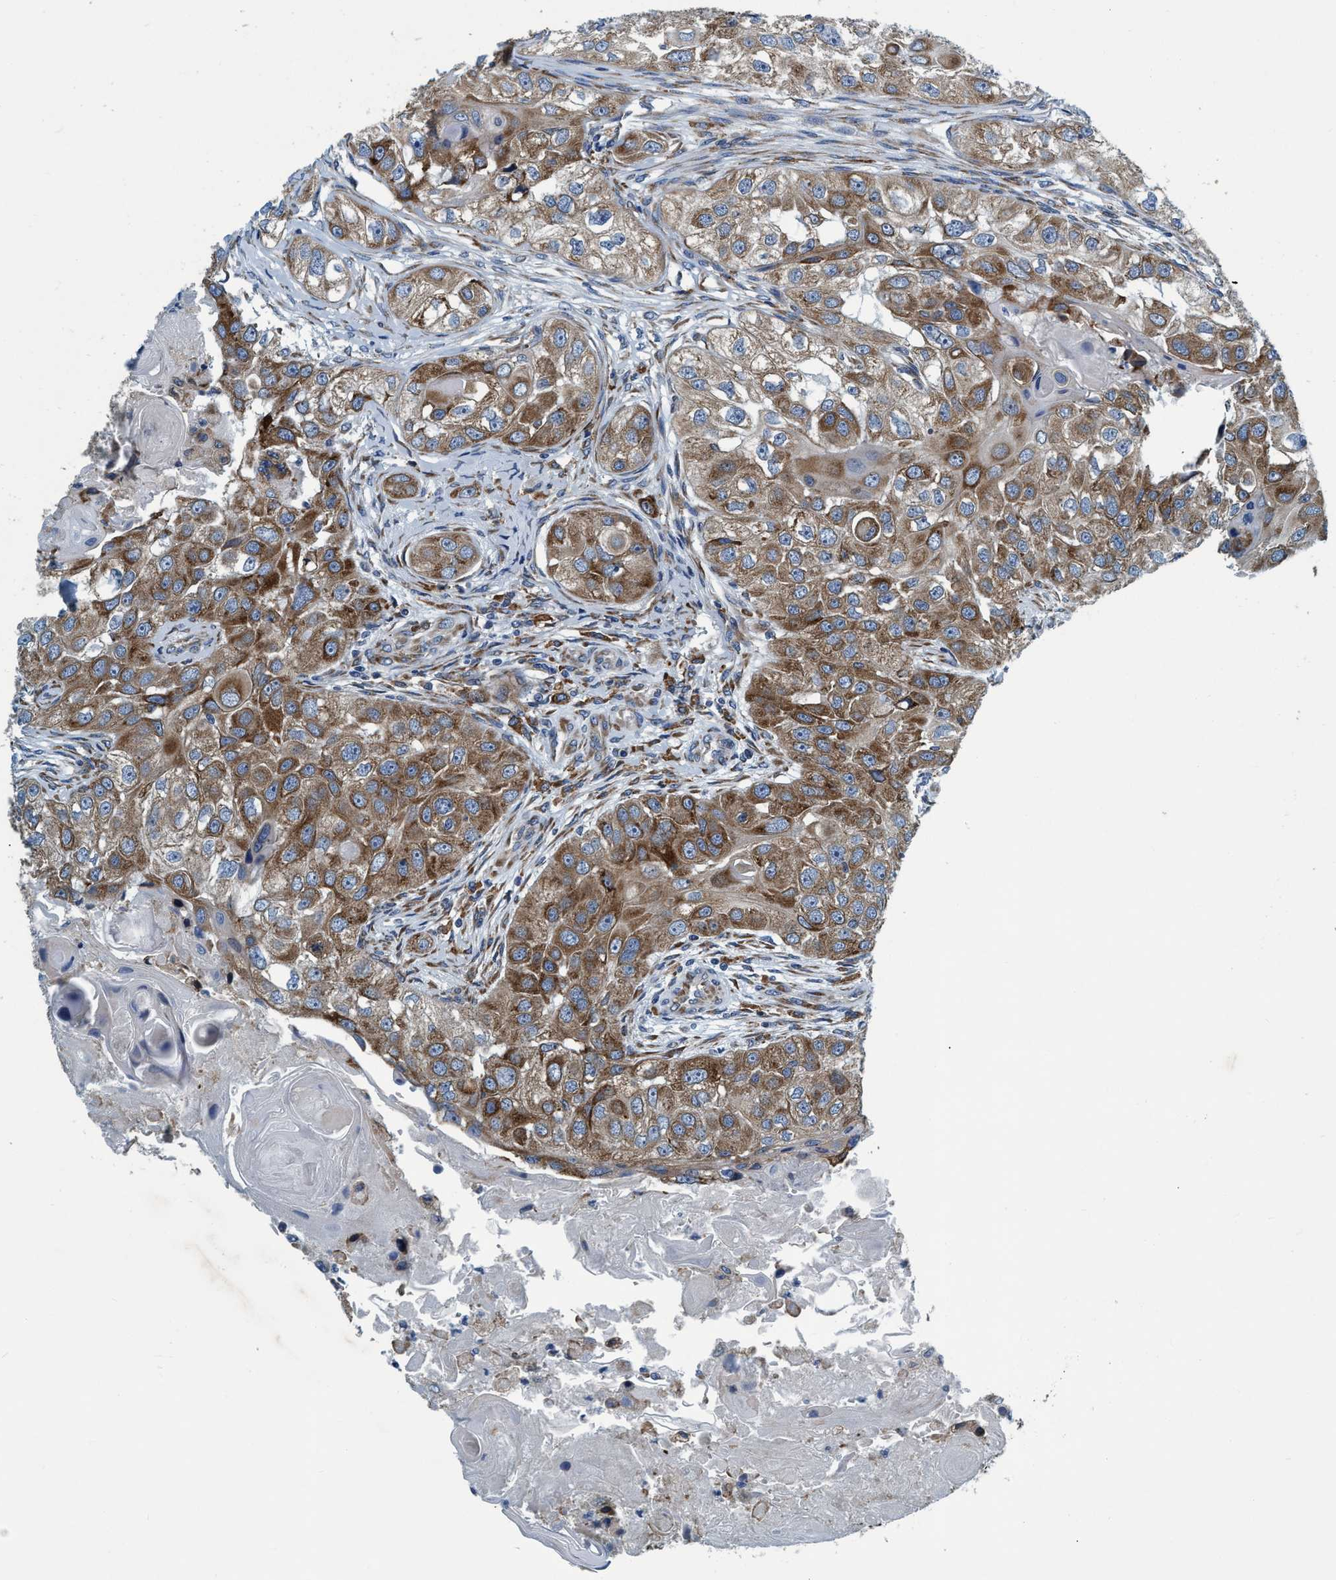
{"staining": {"intensity": "moderate", "quantity": ">75%", "location": "cytoplasmic/membranous"}, "tissue": "head and neck cancer", "cell_type": "Tumor cells", "image_type": "cancer", "snomed": [{"axis": "morphology", "description": "Normal tissue, NOS"}, {"axis": "morphology", "description": "Squamous cell carcinoma, NOS"}, {"axis": "topography", "description": "Skeletal muscle"}, {"axis": "topography", "description": "Head-Neck"}], "caption": "Immunohistochemical staining of human head and neck cancer demonstrates medium levels of moderate cytoplasmic/membranous protein expression in about >75% of tumor cells. The staining was performed using DAB (3,3'-diaminobenzidine), with brown indicating positive protein expression. Nuclei are stained blue with hematoxylin.", "gene": "ARMC9", "patient": {"sex": "male", "age": 51}}